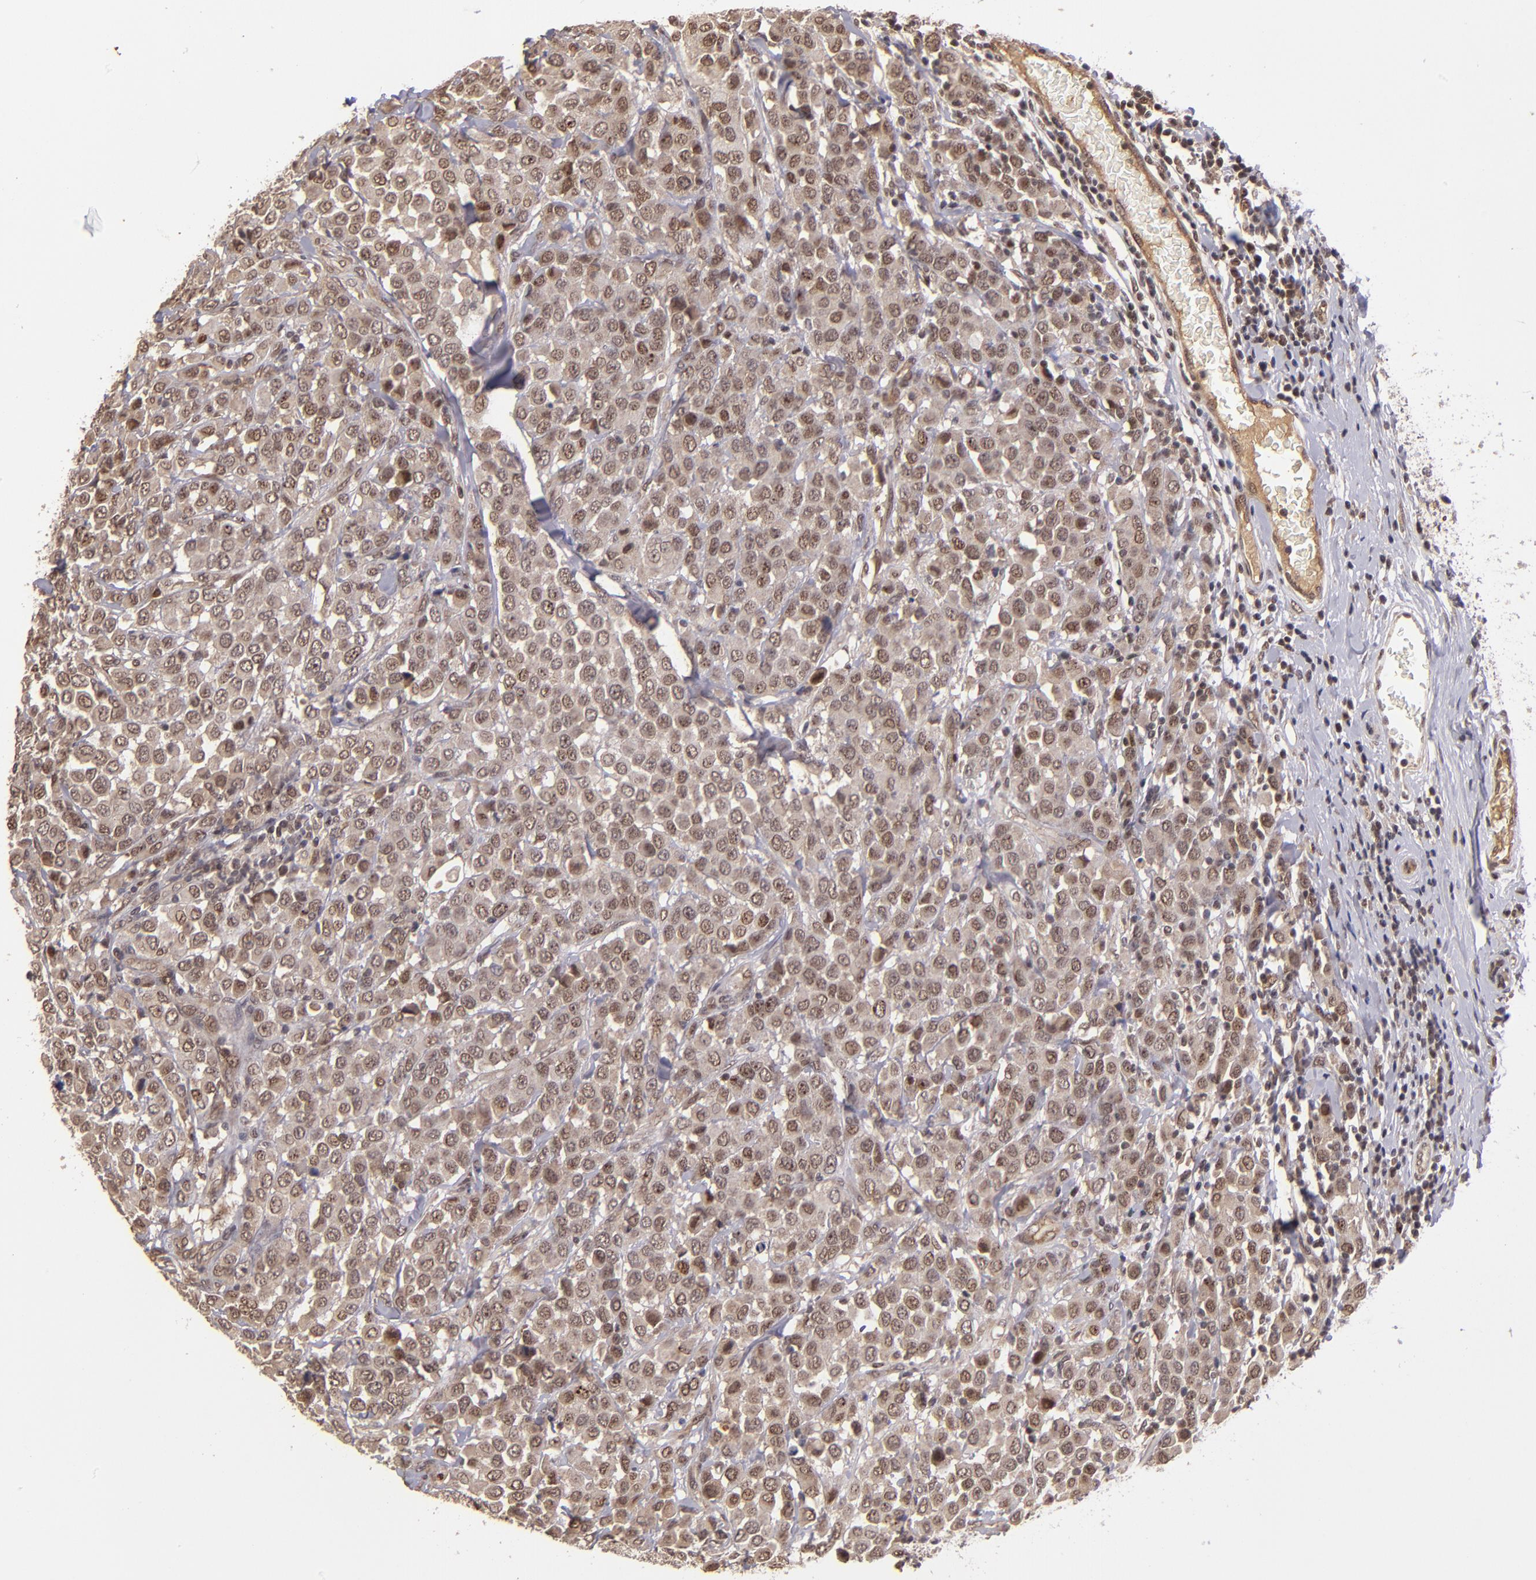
{"staining": {"intensity": "moderate", "quantity": ">75%", "location": "cytoplasmic/membranous,nuclear"}, "tissue": "breast cancer", "cell_type": "Tumor cells", "image_type": "cancer", "snomed": [{"axis": "morphology", "description": "Duct carcinoma"}, {"axis": "topography", "description": "Breast"}], "caption": "High-power microscopy captured an IHC histopathology image of infiltrating ductal carcinoma (breast), revealing moderate cytoplasmic/membranous and nuclear expression in about >75% of tumor cells.", "gene": "ABHD12B", "patient": {"sex": "female", "age": 61}}